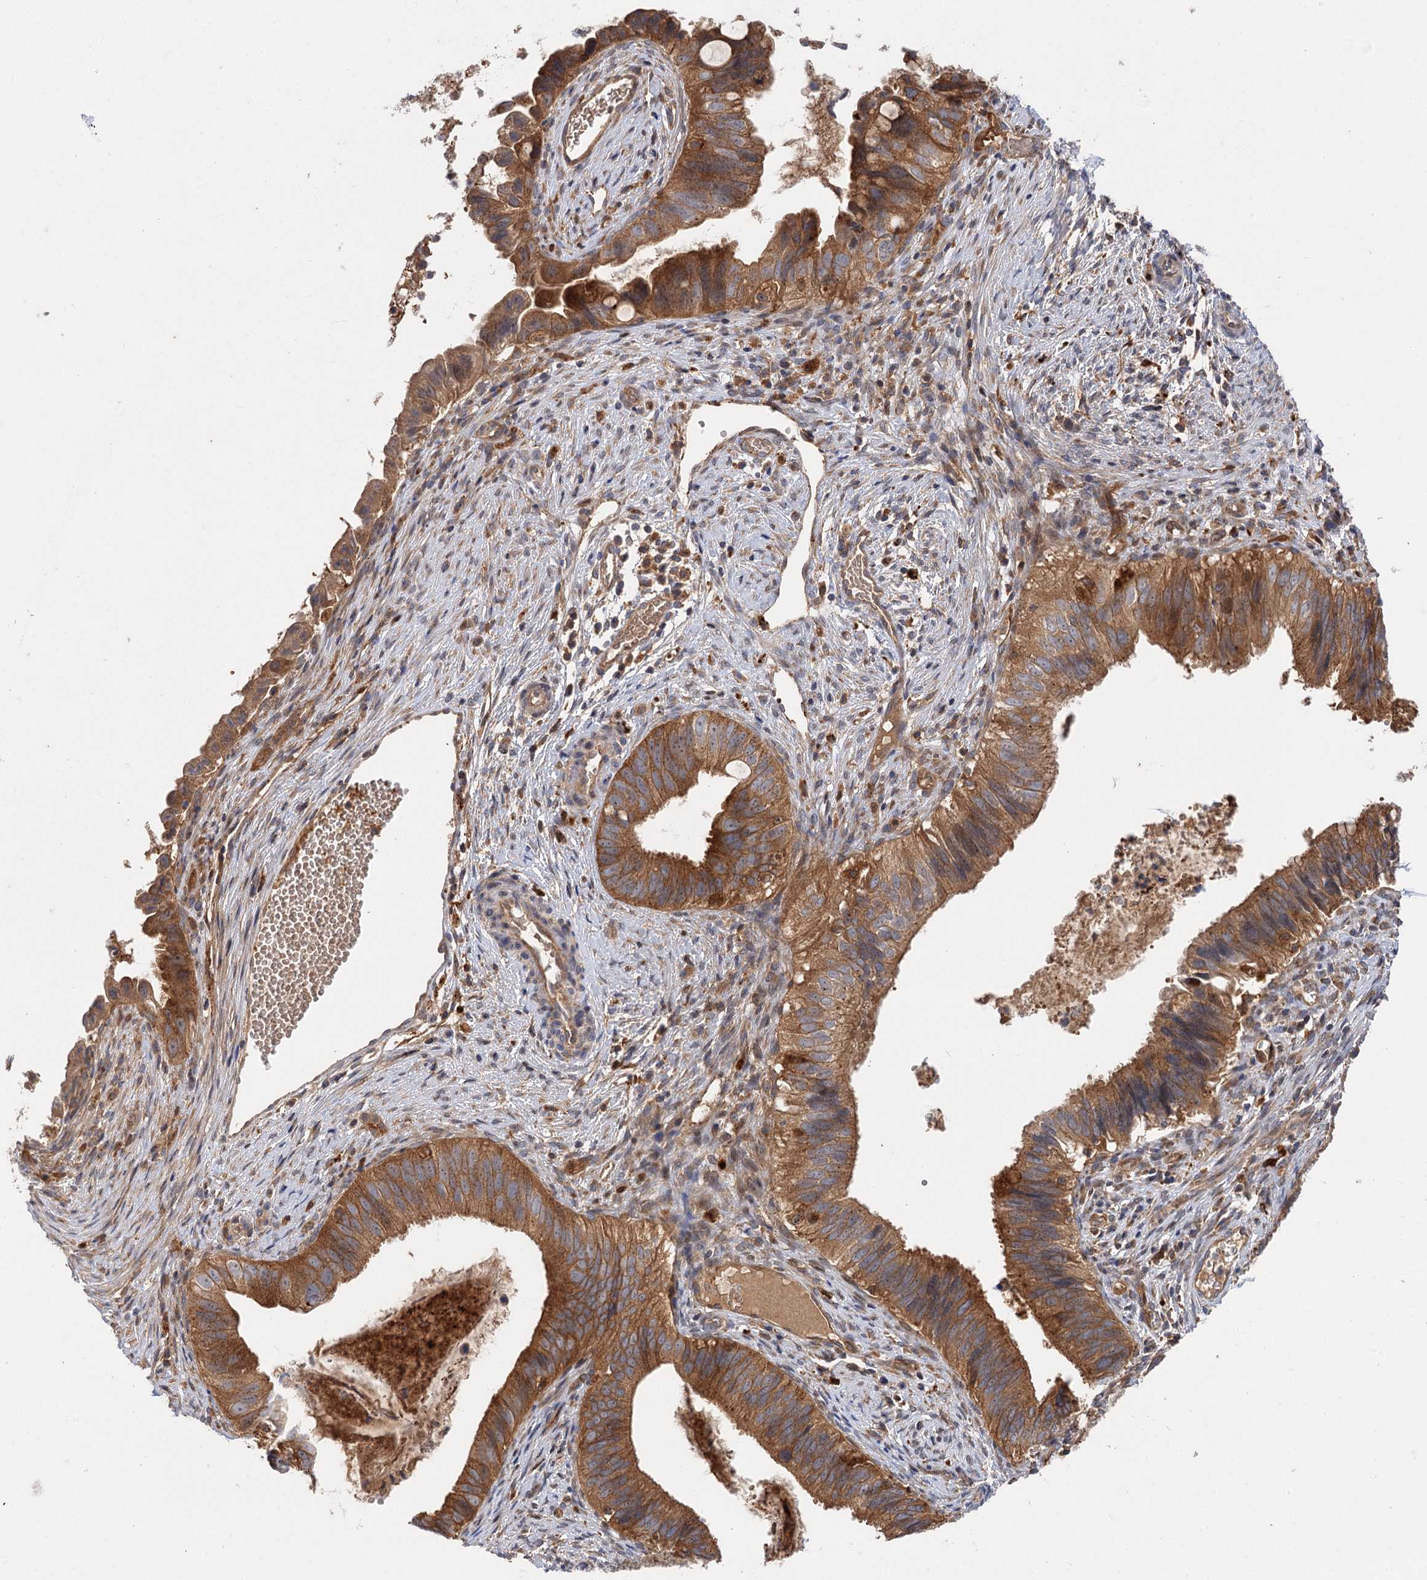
{"staining": {"intensity": "moderate", "quantity": ">75%", "location": "cytoplasmic/membranous"}, "tissue": "cervical cancer", "cell_type": "Tumor cells", "image_type": "cancer", "snomed": [{"axis": "morphology", "description": "Adenocarcinoma, NOS"}, {"axis": "topography", "description": "Cervix"}], "caption": "There is medium levels of moderate cytoplasmic/membranous staining in tumor cells of cervical cancer (adenocarcinoma), as demonstrated by immunohistochemical staining (brown color).", "gene": "PATL1", "patient": {"sex": "female", "age": 42}}